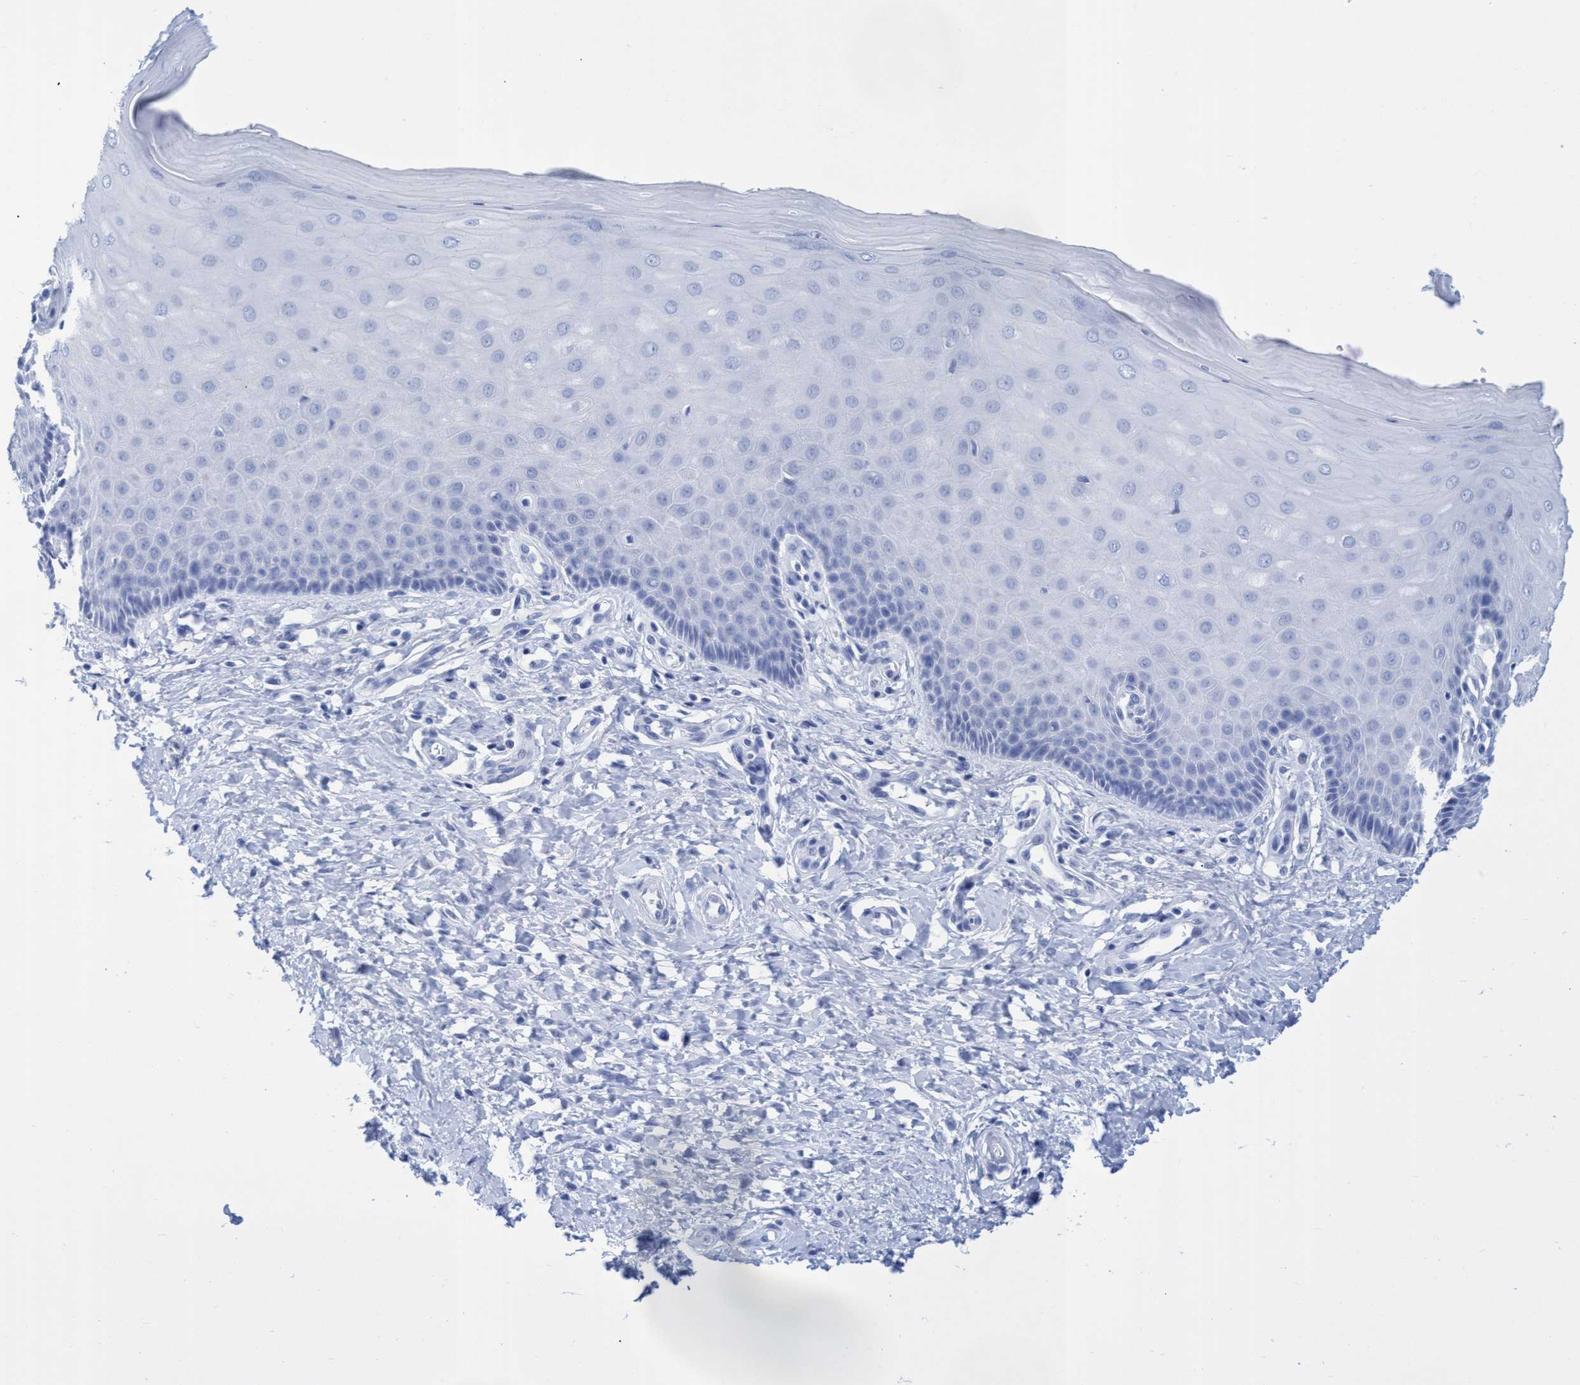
{"staining": {"intensity": "negative", "quantity": "none", "location": "none"}, "tissue": "cervix", "cell_type": "Glandular cells", "image_type": "normal", "snomed": [{"axis": "morphology", "description": "Normal tissue, NOS"}, {"axis": "topography", "description": "Cervix"}], "caption": "This is an IHC histopathology image of unremarkable human cervix. There is no staining in glandular cells.", "gene": "INSL6", "patient": {"sex": "female", "age": 55}}